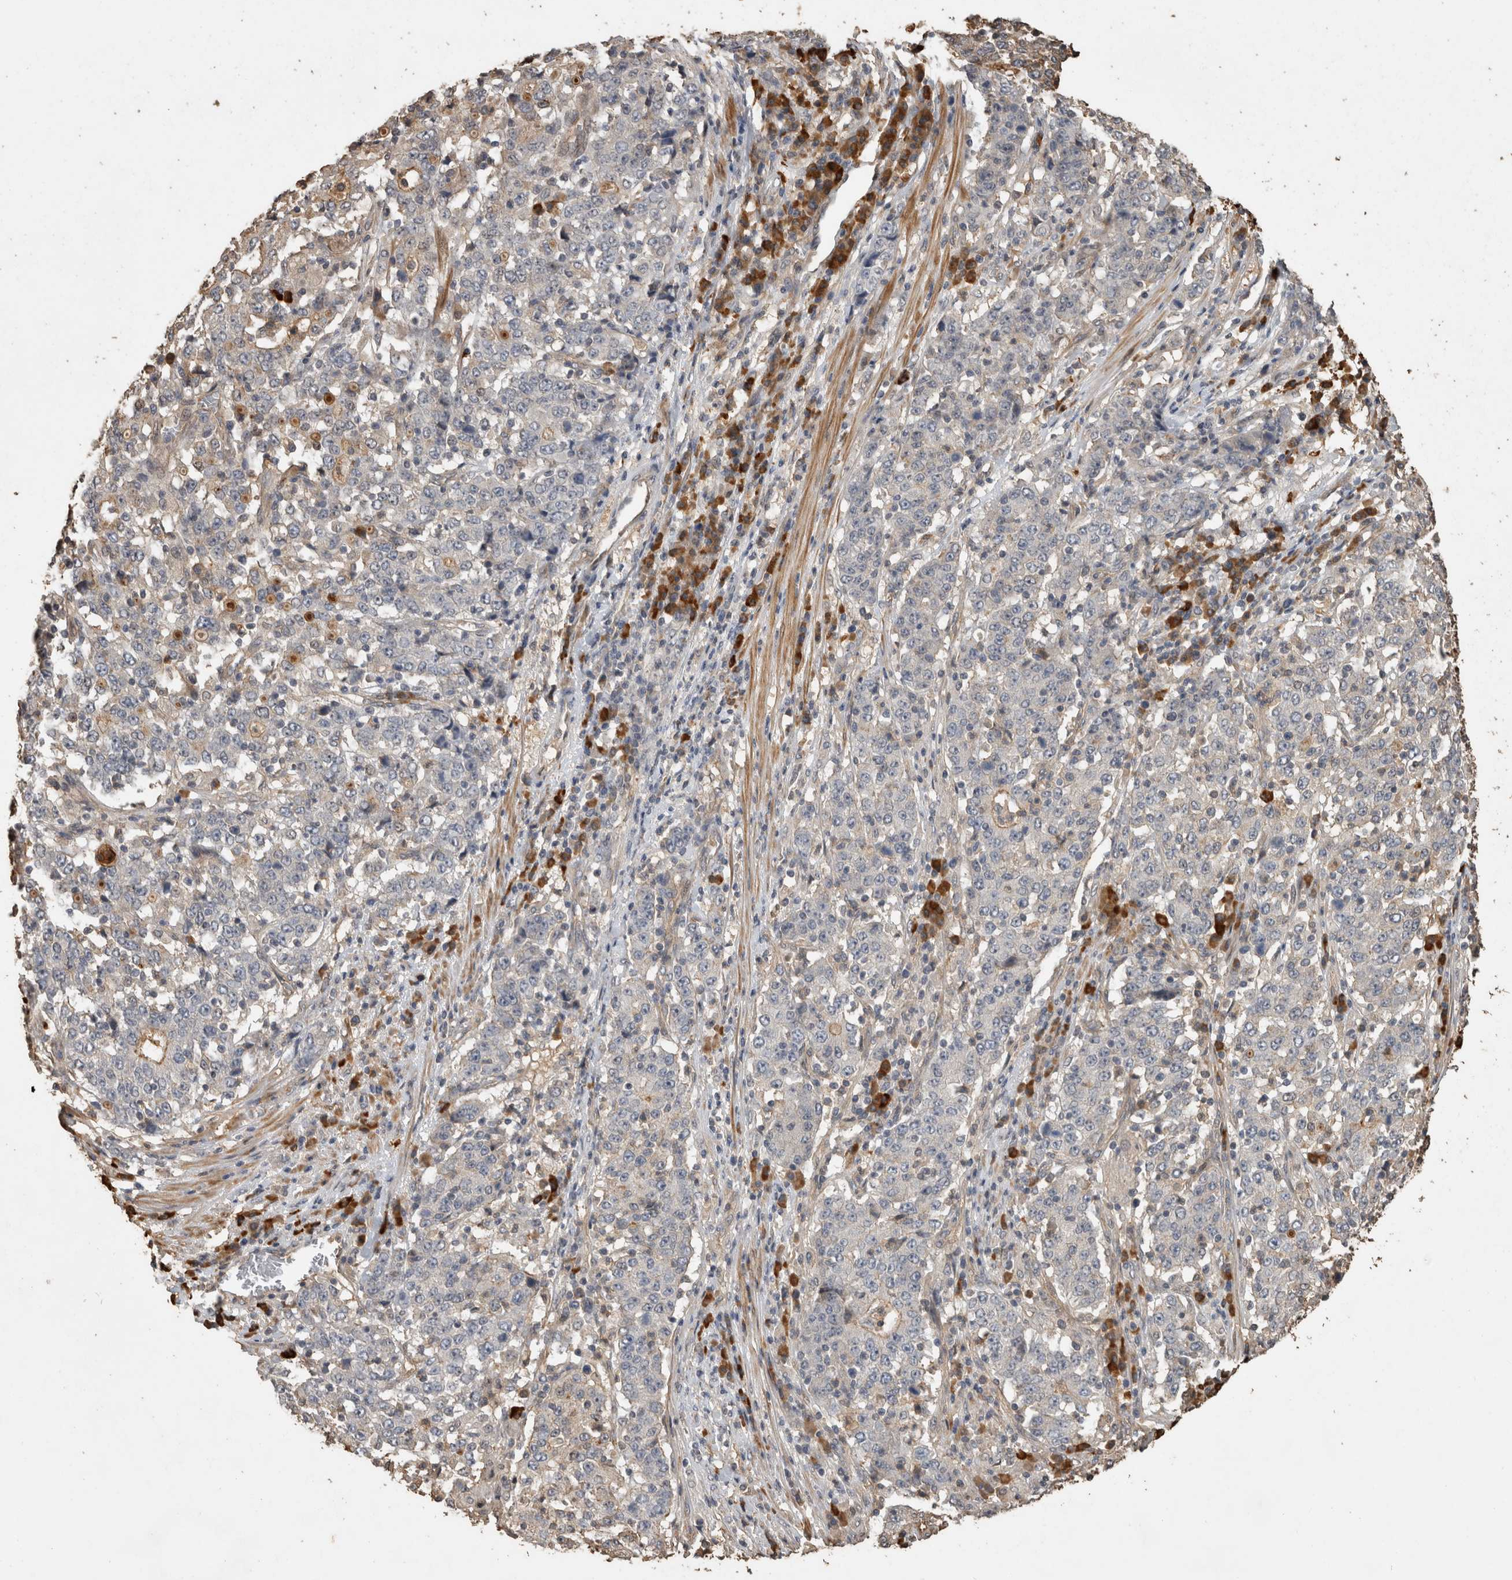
{"staining": {"intensity": "negative", "quantity": "none", "location": "none"}, "tissue": "stomach cancer", "cell_type": "Tumor cells", "image_type": "cancer", "snomed": [{"axis": "morphology", "description": "Adenocarcinoma, NOS"}, {"axis": "topography", "description": "Stomach"}], "caption": "Stomach cancer (adenocarcinoma) was stained to show a protein in brown. There is no significant expression in tumor cells. (DAB (3,3'-diaminobenzidine) IHC with hematoxylin counter stain).", "gene": "RHPN1", "patient": {"sex": "male", "age": 59}}